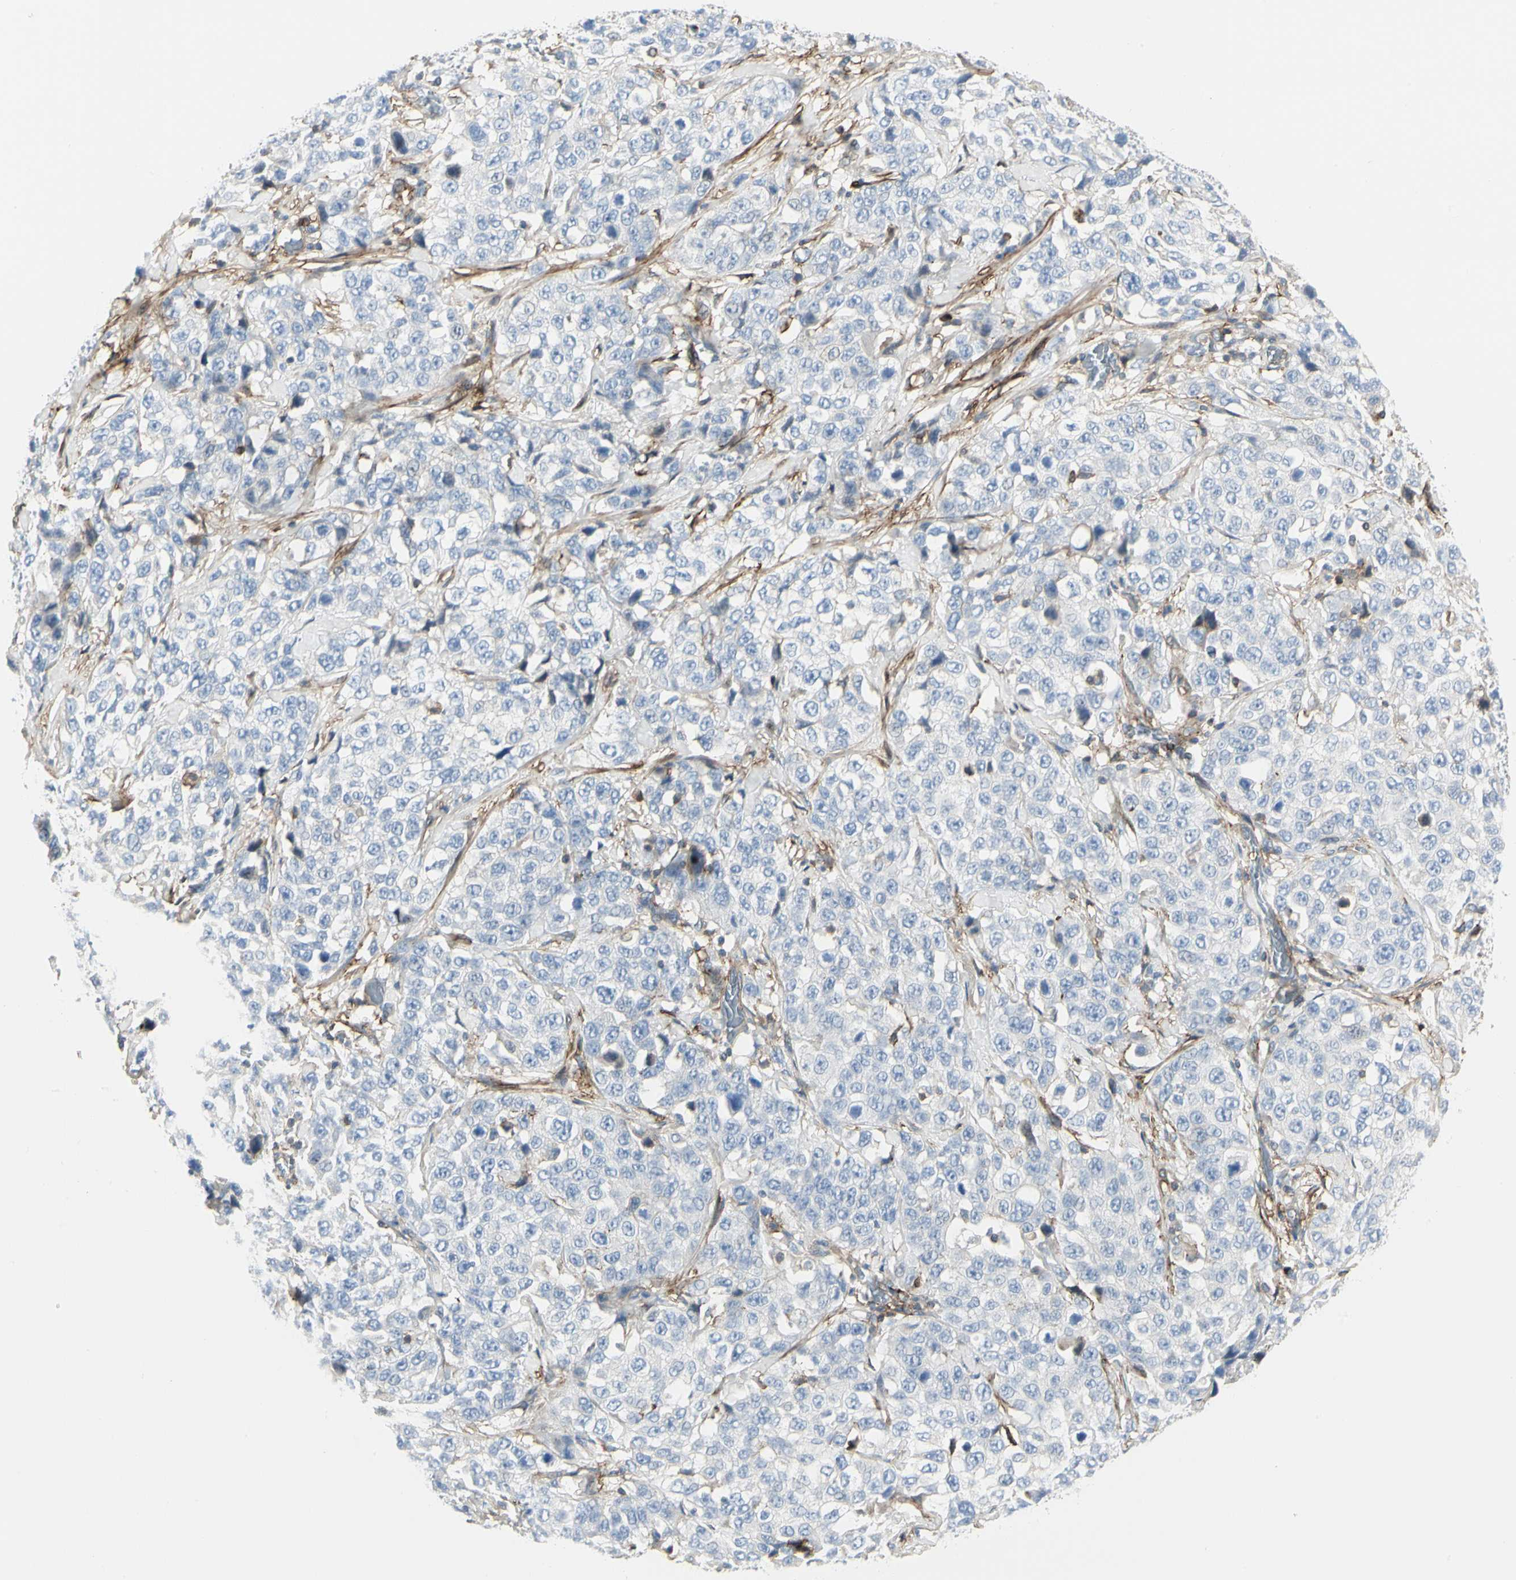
{"staining": {"intensity": "negative", "quantity": "none", "location": "none"}, "tissue": "stomach cancer", "cell_type": "Tumor cells", "image_type": "cancer", "snomed": [{"axis": "morphology", "description": "Normal tissue, NOS"}, {"axis": "morphology", "description": "Adenocarcinoma, NOS"}, {"axis": "topography", "description": "Stomach"}], "caption": "A high-resolution histopathology image shows immunohistochemistry (IHC) staining of stomach cancer (adenocarcinoma), which exhibits no significant positivity in tumor cells.", "gene": "CLEC2B", "patient": {"sex": "male", "age": 48}}